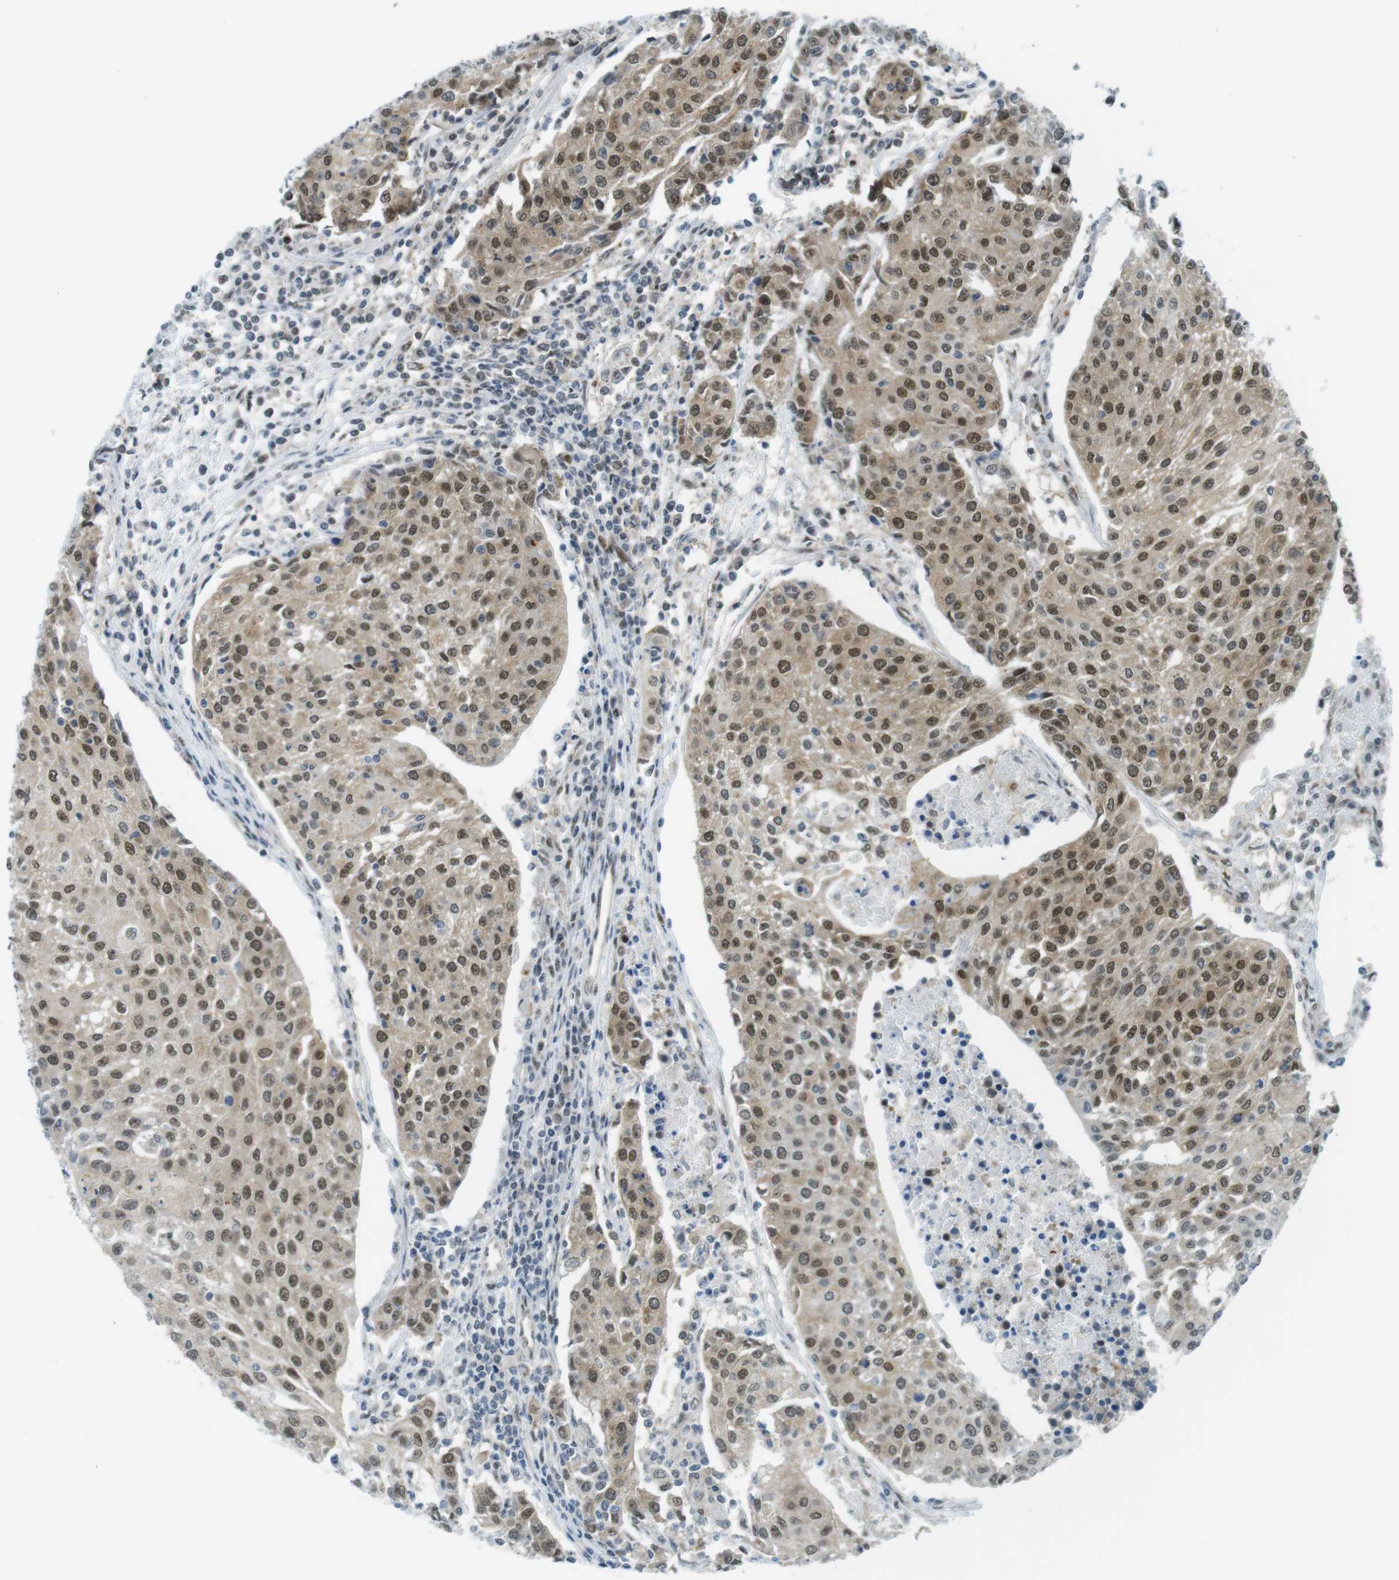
{"staining": {"intensity": "moderate", "quantity": ">75%", "location": "cytoplasmic/membranous,nuclear"}, "tissue": "urothelial cancer", "cell_type": "Tumor cells", "image_type": "cancer", "snomed": [{"axis": "morphology", "description": "Urothelial carcinoma, High grade"}, {"axis": "topography", "description": "Urinary bladder"}], "caption": "Urothelial cancer tissue demonstrates moderate cytoplasmic/membranous and nuclear staining in approximately >75% of tumor cells (brown staining indicates protein expression, while blue staining denotes nuclei).", "gene": "UBB", "patient": {"sex": "female", "age": 85}}